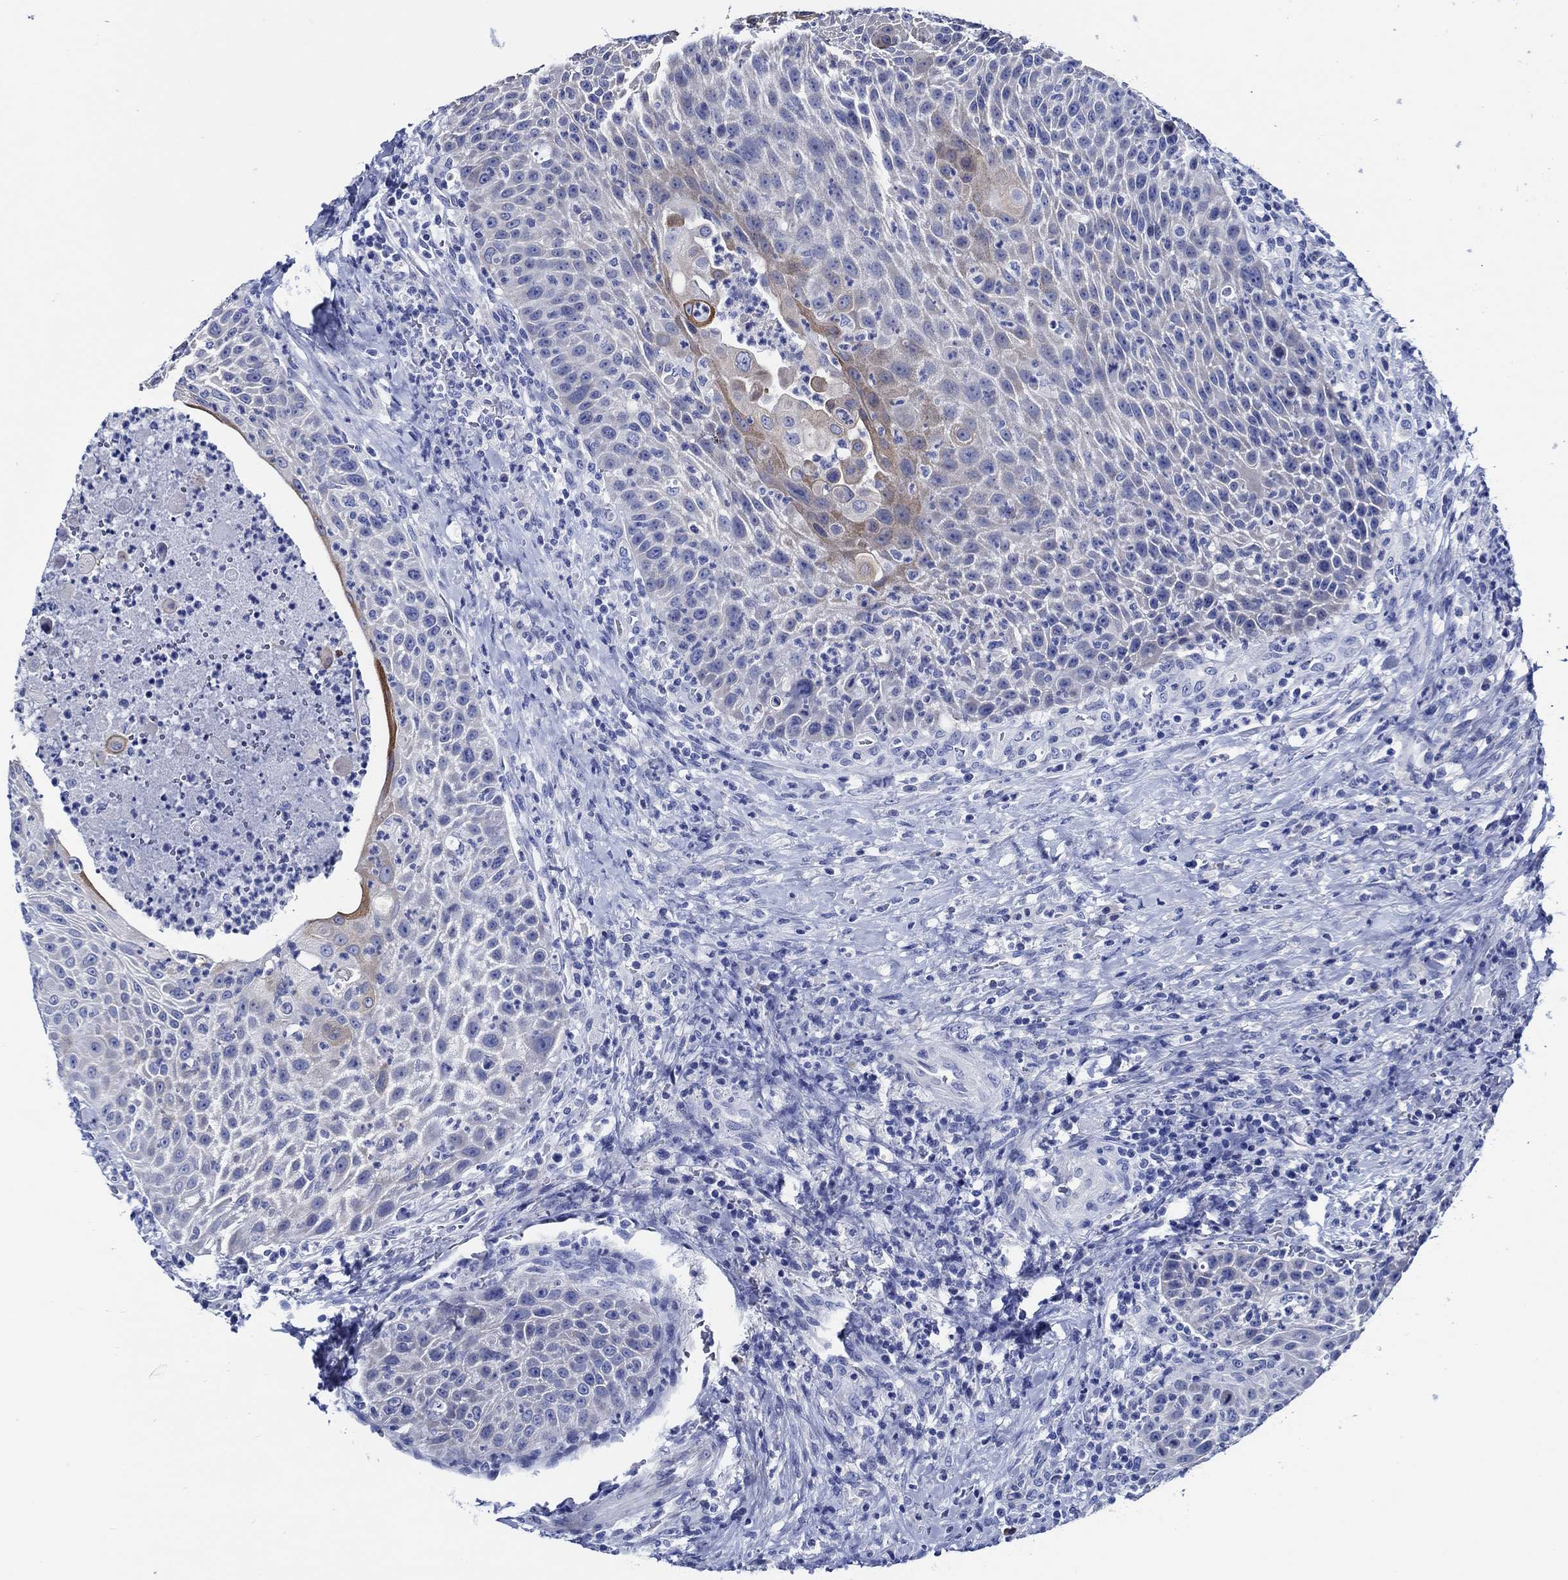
{"staining": {"intensity": "weak", "quantity": "<25%", "location": "cytoplasmic/membranous"}, "tissue": "head and neck cancer", "cell_type": "Tumor cells", "image_type": "cancer", "snomed": [{"axis": "morphology", "description": "Squamous cell carcinoma, NOS"}, {"axis": "topography", "description": "Head-Neck"}], "caption": "DAB immunohistochemical staining of human head and neck squamous cell carcinoma demonstrates no significant staining in tumor cells.", "gene": "WDR62", "patient": {"sex": "male", "age": 69}}